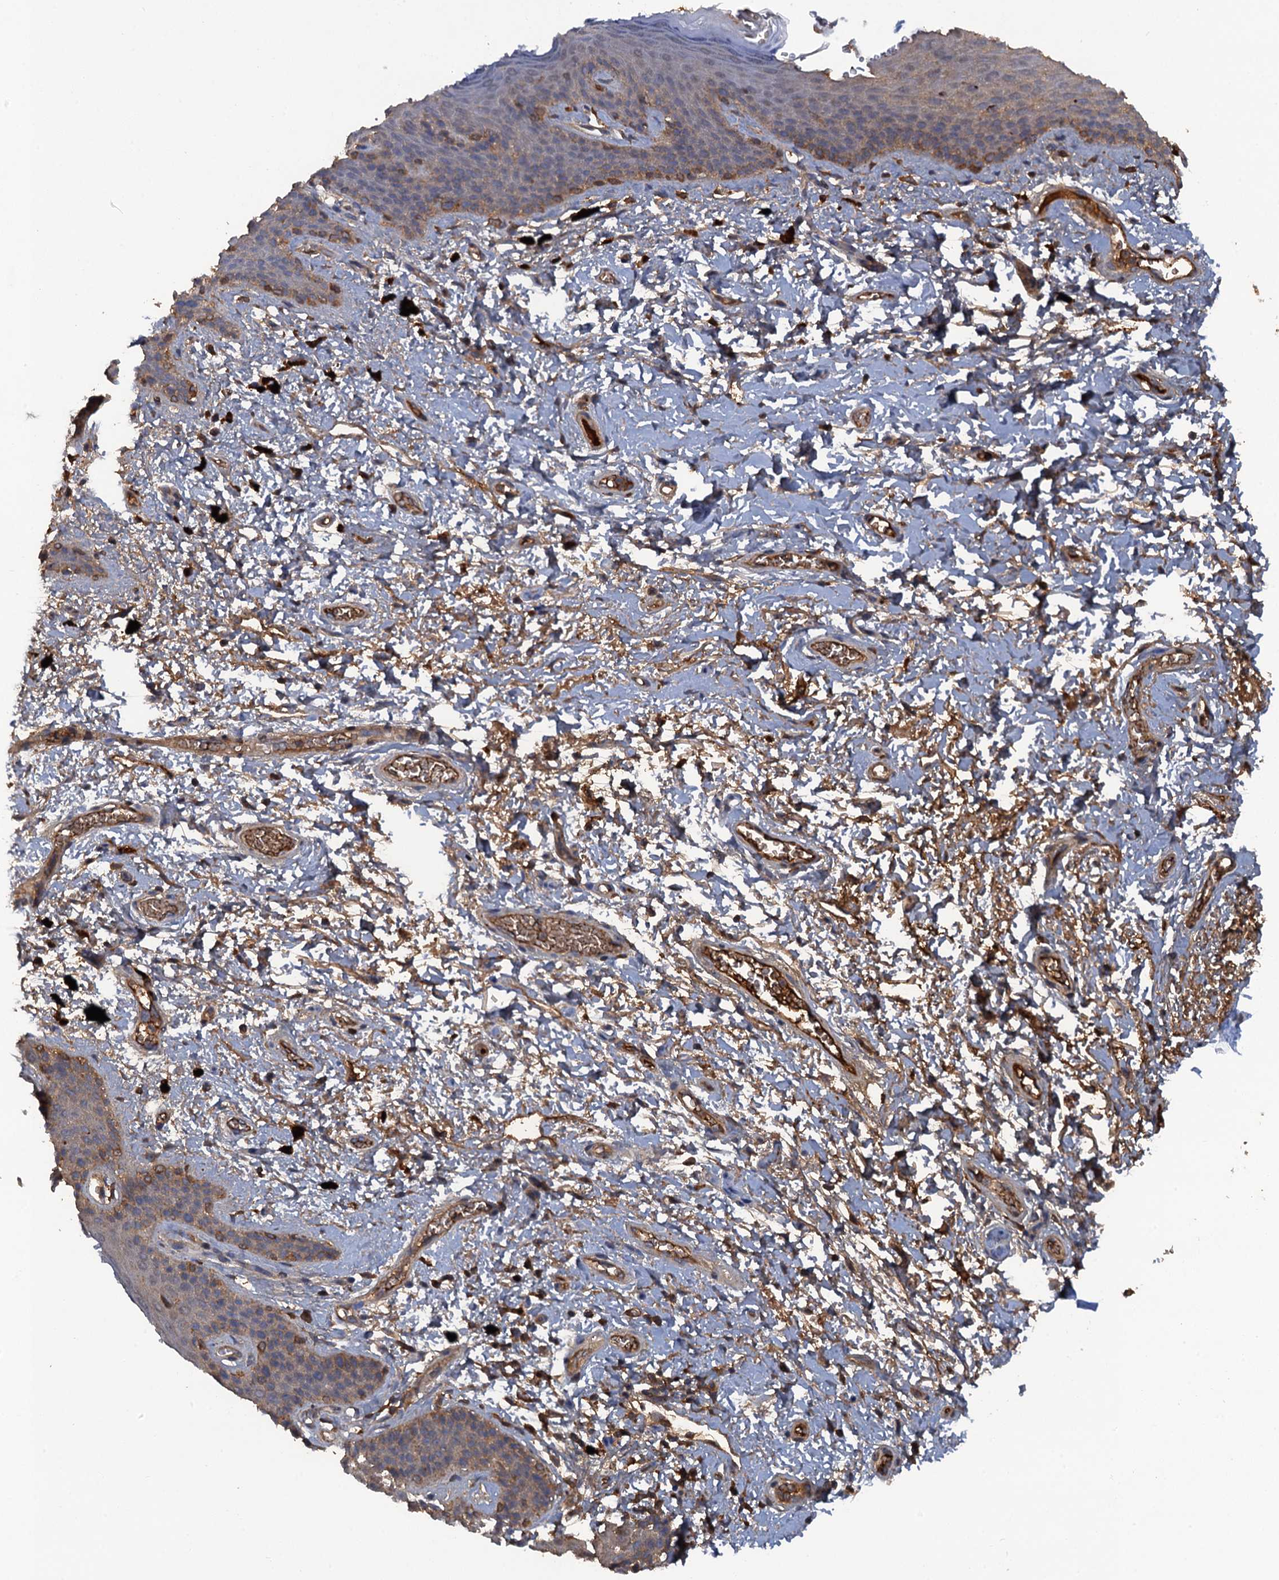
{"staining": {"intensity": "weak", "quantity": "25%-75%", "location": "cytoplasmic/membranous"}, "tissue": "skin", "cell_type": "Epidermal cells", "image_type": "normal", "snomed": [{"axis": "morphology", "description": "Normal tissue, NOS"}, {"axis": "topography", "description": "Anal"}], "caption": "DAB immunohistochemical staining of benign human skin exhibits weak cytoplasmic/membranous protein expression in approximately 25%-75% of epidermal cells.", "gene": "HAPLN3", "patient": {"sex": "female", "age": 46}}